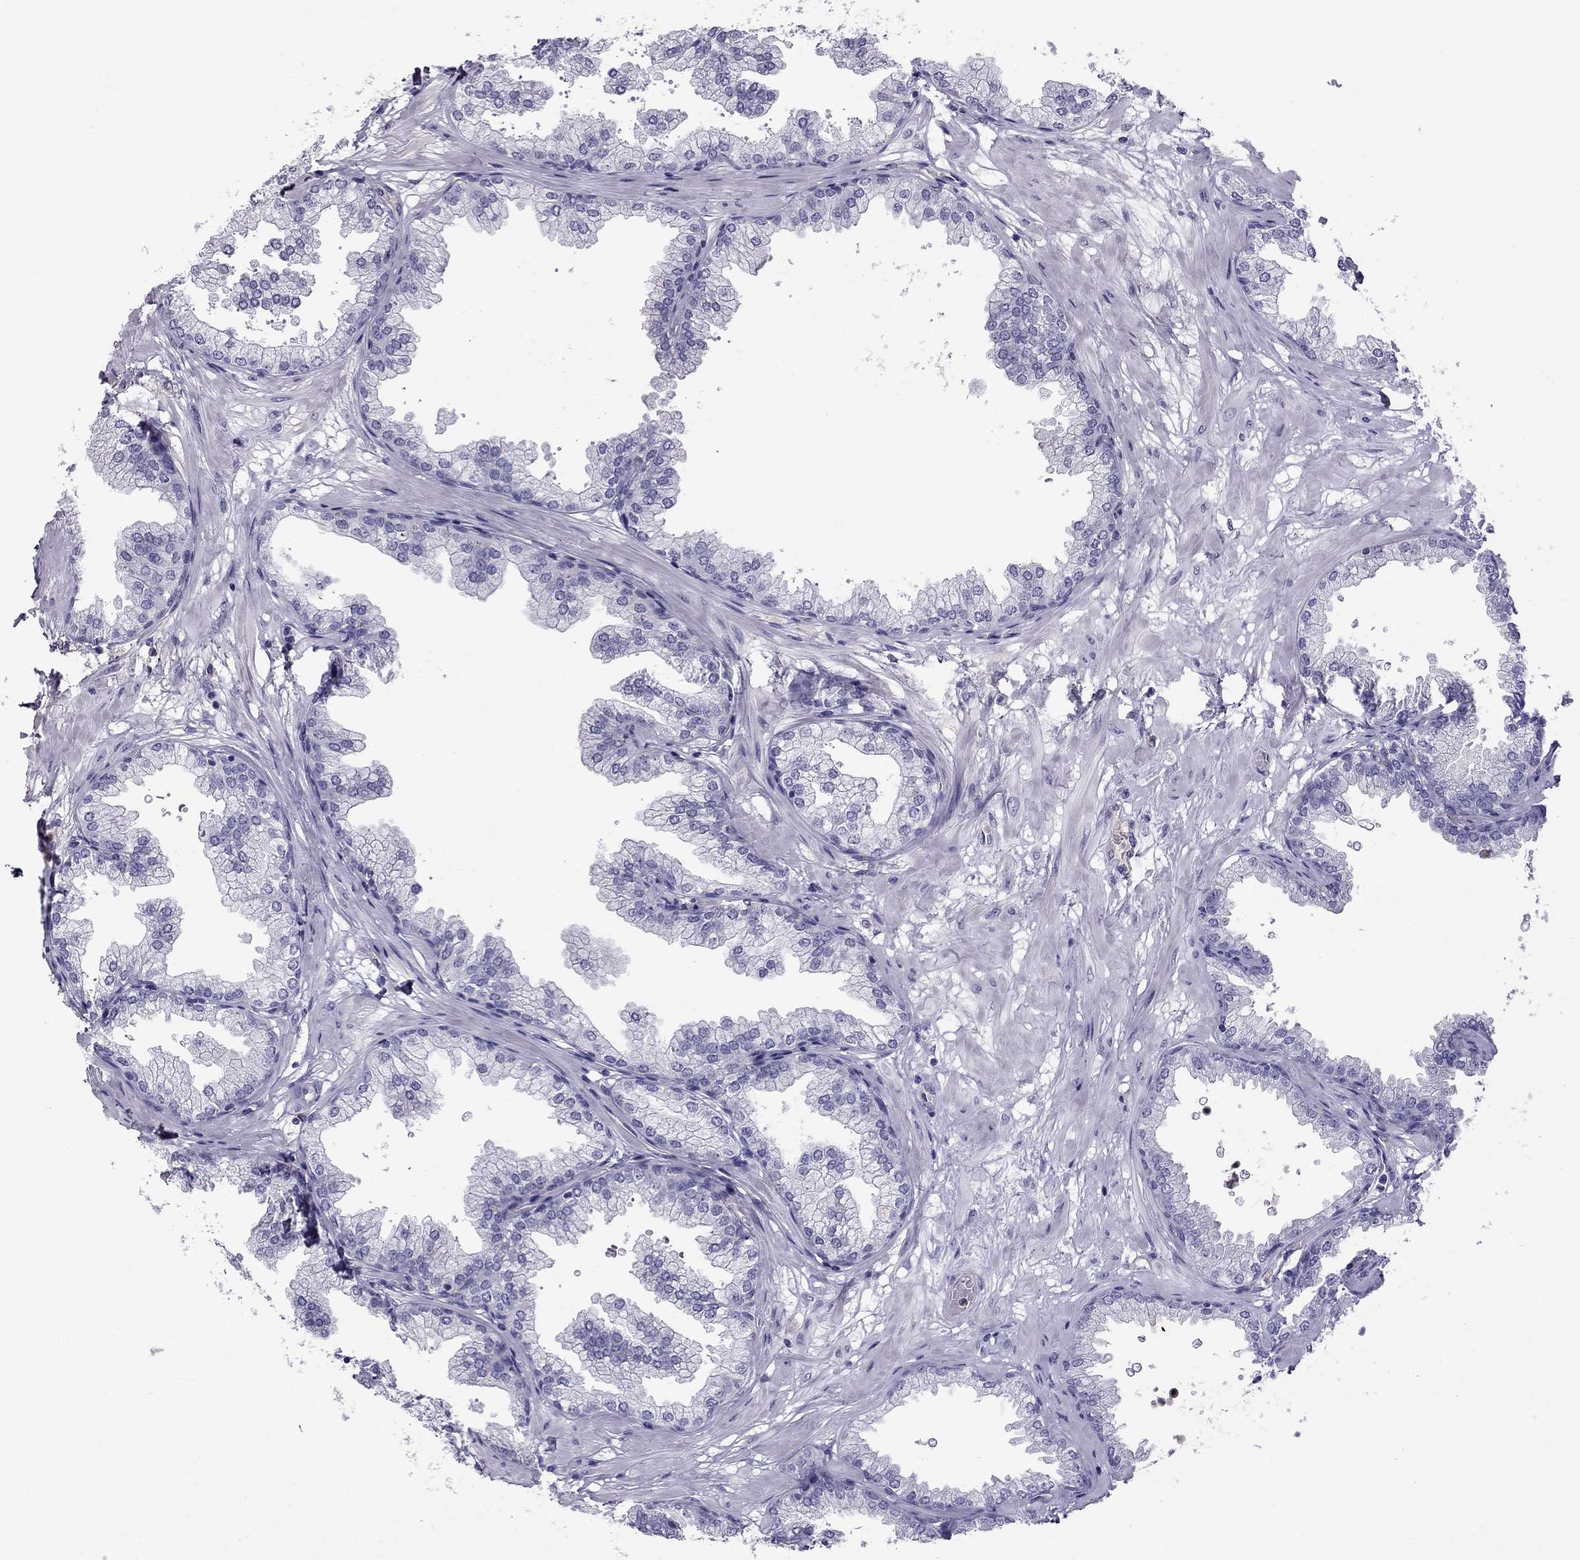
{"staining": {"intensity": "negative", "quantity": "none", "location": "none"}, "tissue": "prostate", "cell_type": "Glandular cells", "image_type": "normal", "snomed": [{"axis": "morphology", "description": "Normal tissue, NOS"}, {"axis": "topography", "description": "Prostate"}], "caption": "Immunohistochemistry of normal human prostate reveals no staining in glandular cells.", "gene": "STOML3", "patient": {"sex": "male", "age": 37}}